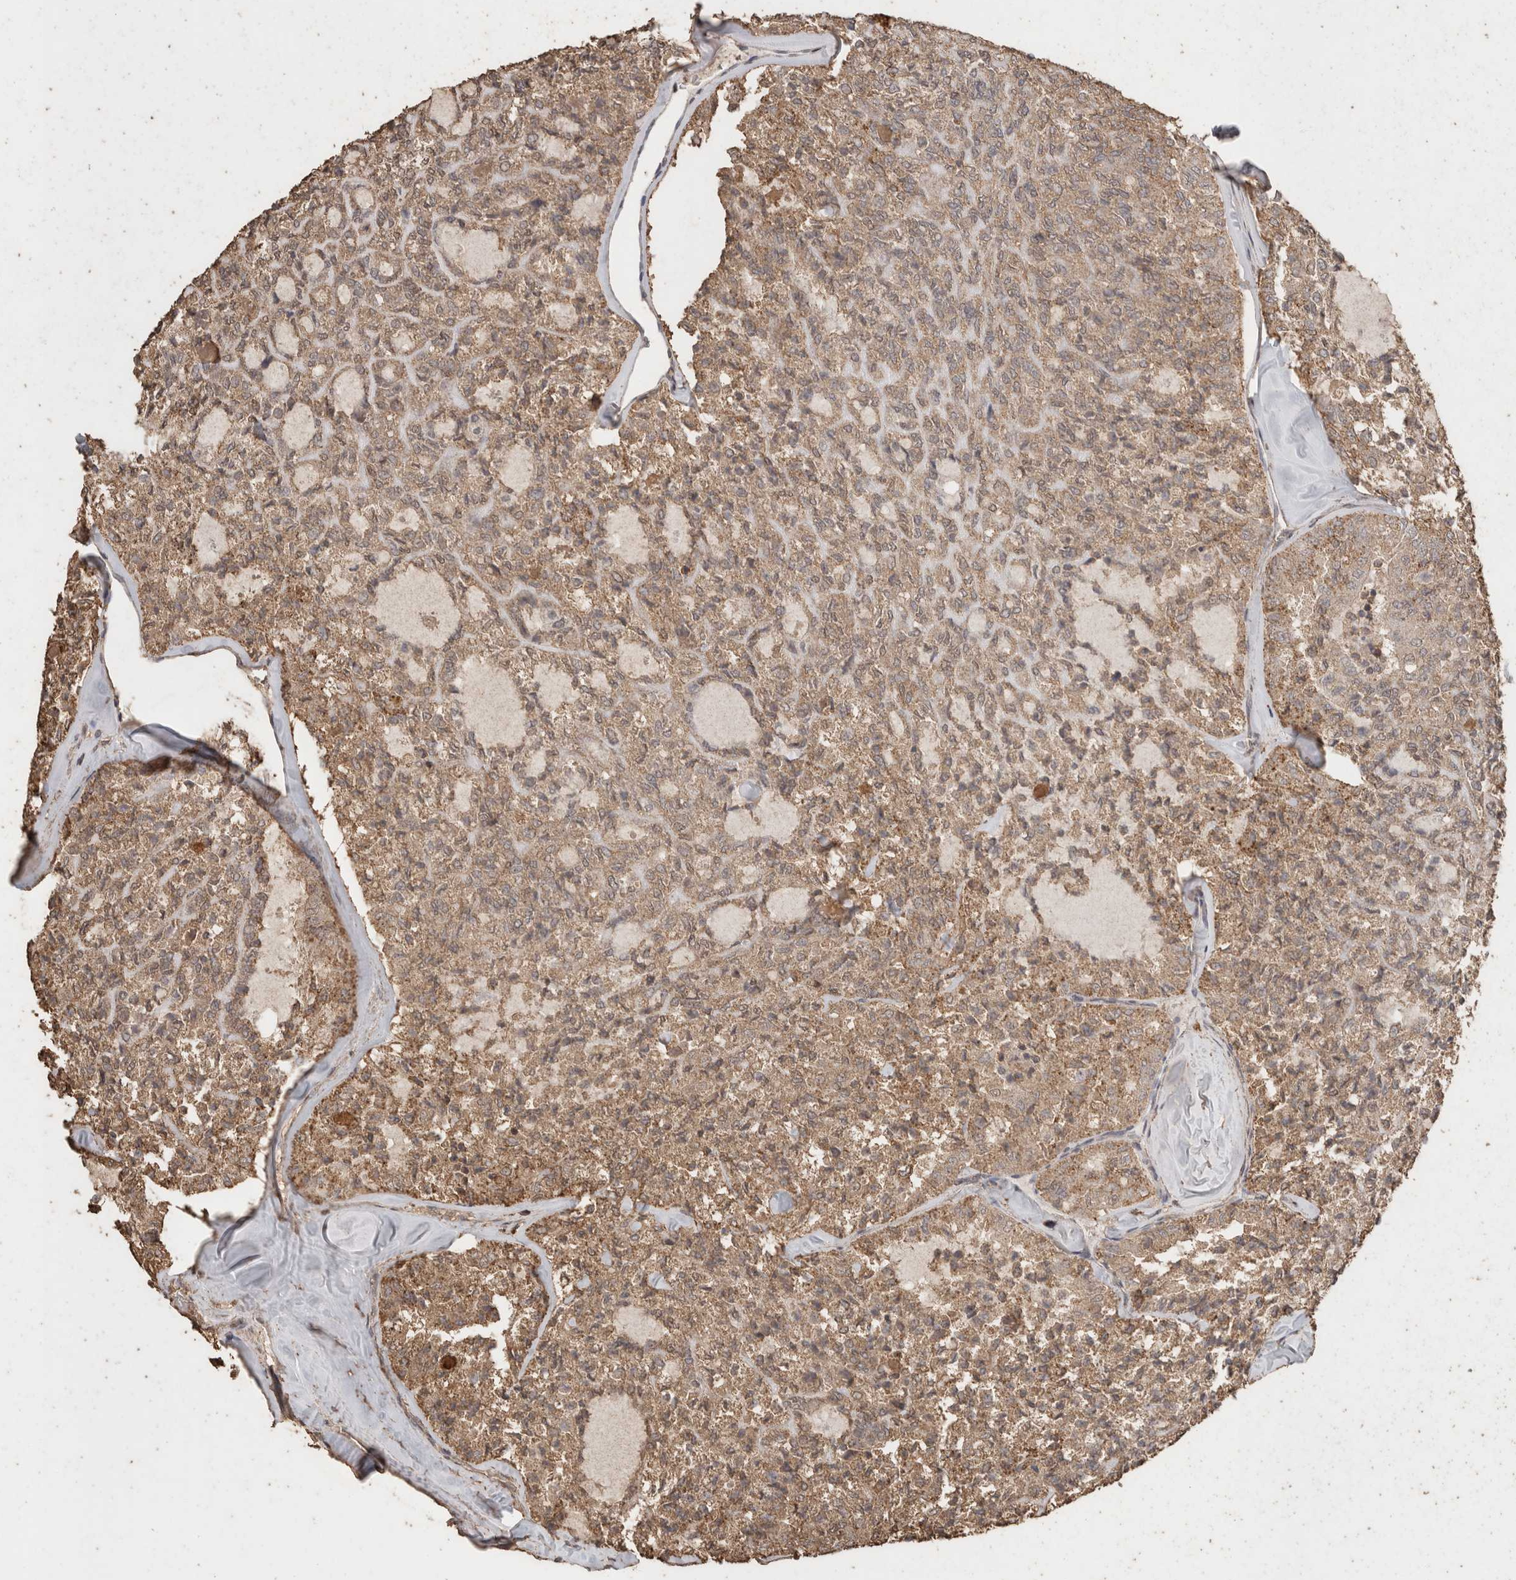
{"staining": {"intensity": "weak", "quantity": ">75%", "location": "cytoplasmic/membranous"}, "tissue": "thyroid cancer", "cell_type": "Tumor cells", "image_type": "cancer", "snomed": [{"axis": "morphology", "description": "Follicular adenoma carcinoma, NOS"}, {"axis": "topography", "description": "Thyroid gland"}], "caption": "A high-resolution photomicrograph shows immunohistochemistry (IHC) staining of thyroid follicular adenoma carcinoma, which shows weak cytoplasmic/membranous expression in about >75% of tumor cells. The staining is performed using DAB brown chromogen to label protein expression. The nuclei are counter-stained blue using hematoxylin.", "gene": "CX3CL1", "patient": {"sex": "male", "age": 75}}